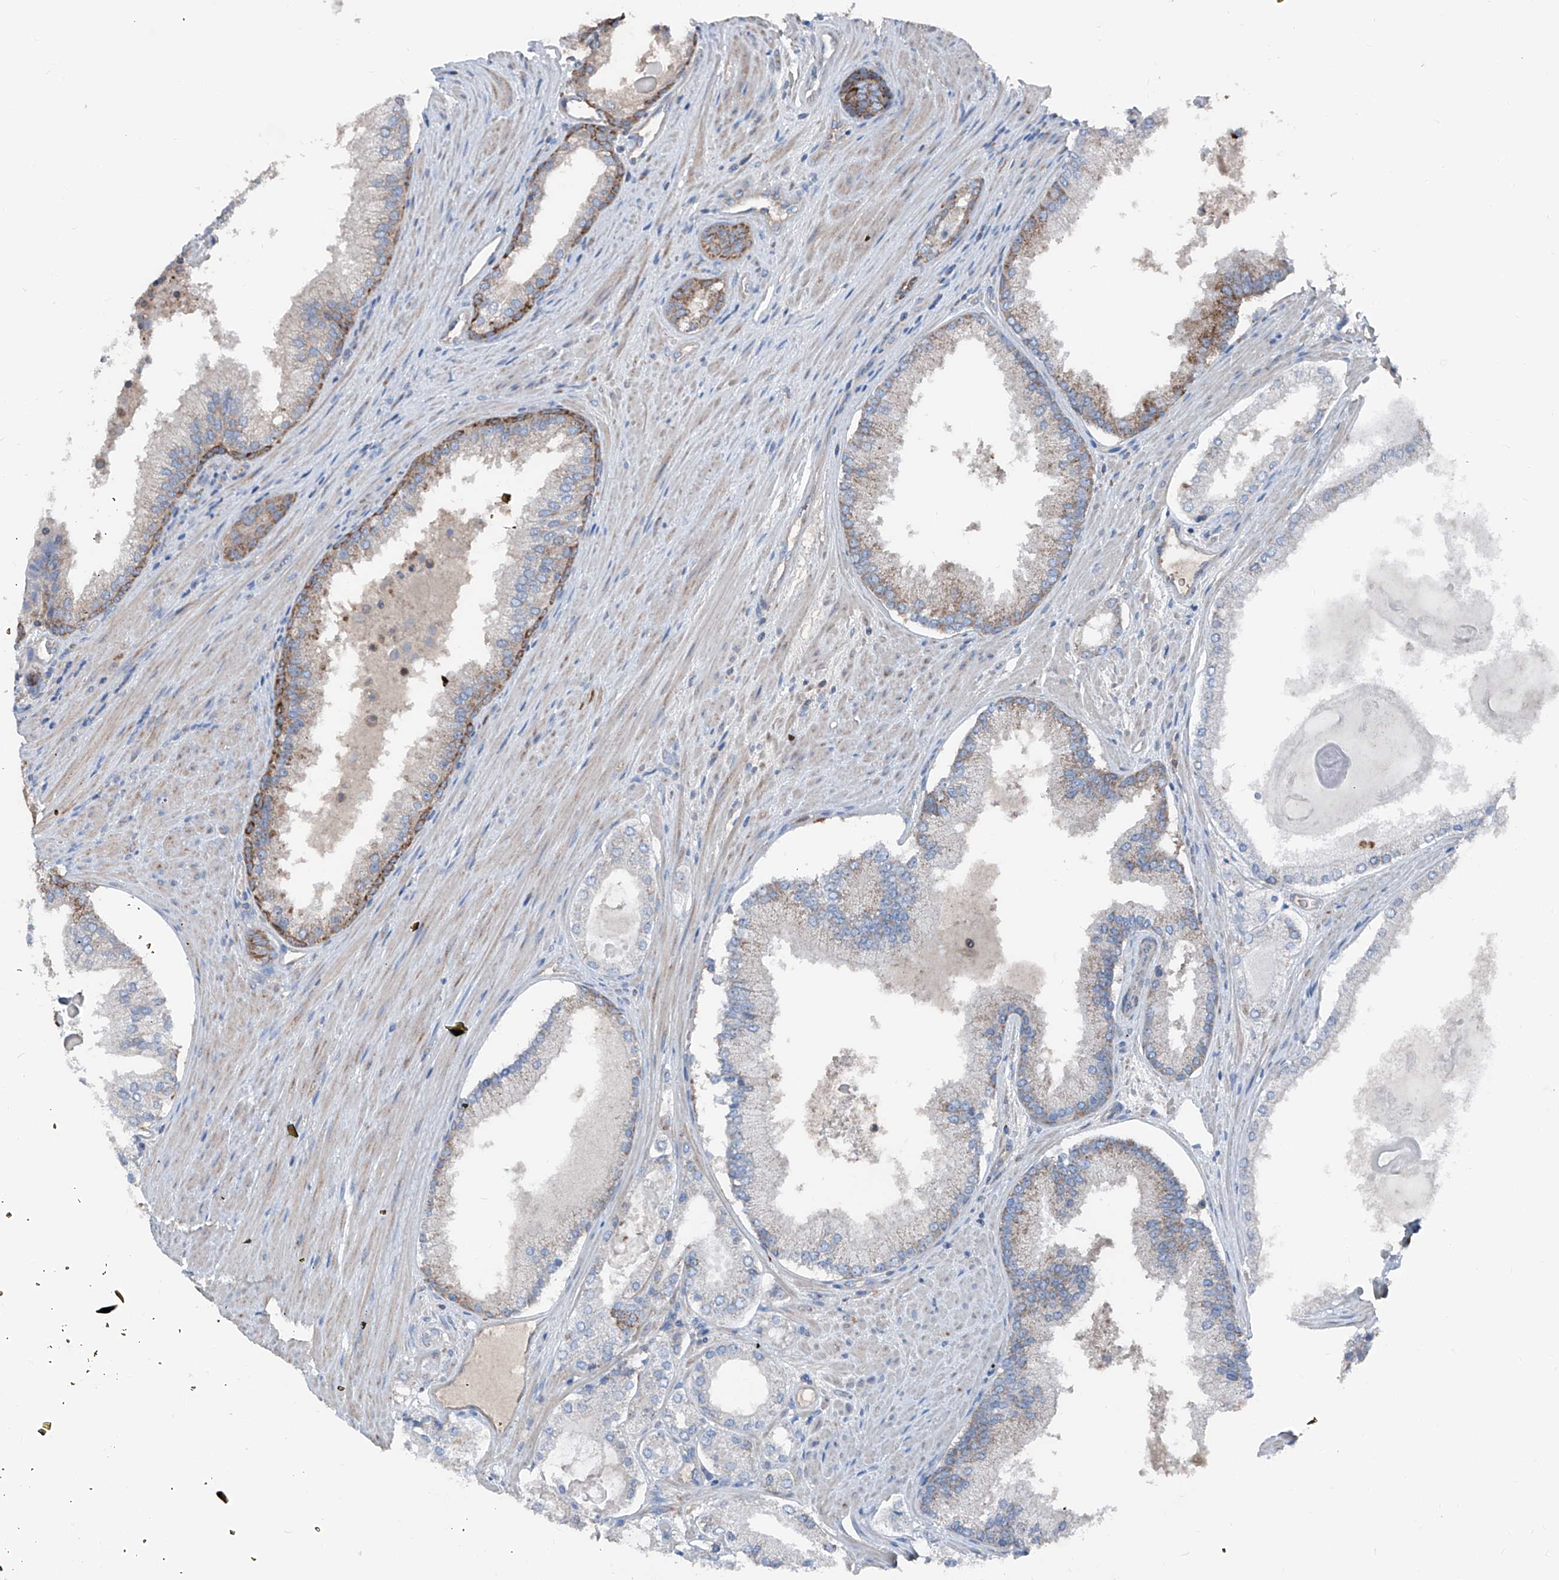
{"staining": {"intensity": "weak", "quantity": "<25%", "location": "cytoplasmic/membranous"}, "tissue": "prostate cancer", "cell_type": "Tumor cells", "image_type": "cancer", "snomed": [{"axis": "morphology", "description": "Adenocarcinoma, High grade"}, {"axis": "topography", "description": "Prostate"}], "caption": "Immunohistochemistry (IHC) image of neoplastic tissue: prostate cancer stained with DAB shows no significant protein staining in tumor cells. (DAB (3,3'-diaminobenzidine) immunohistochemistry, high magnification).", "gene": "GPAT3", "patient": {"sex": "male", "age": 60}}